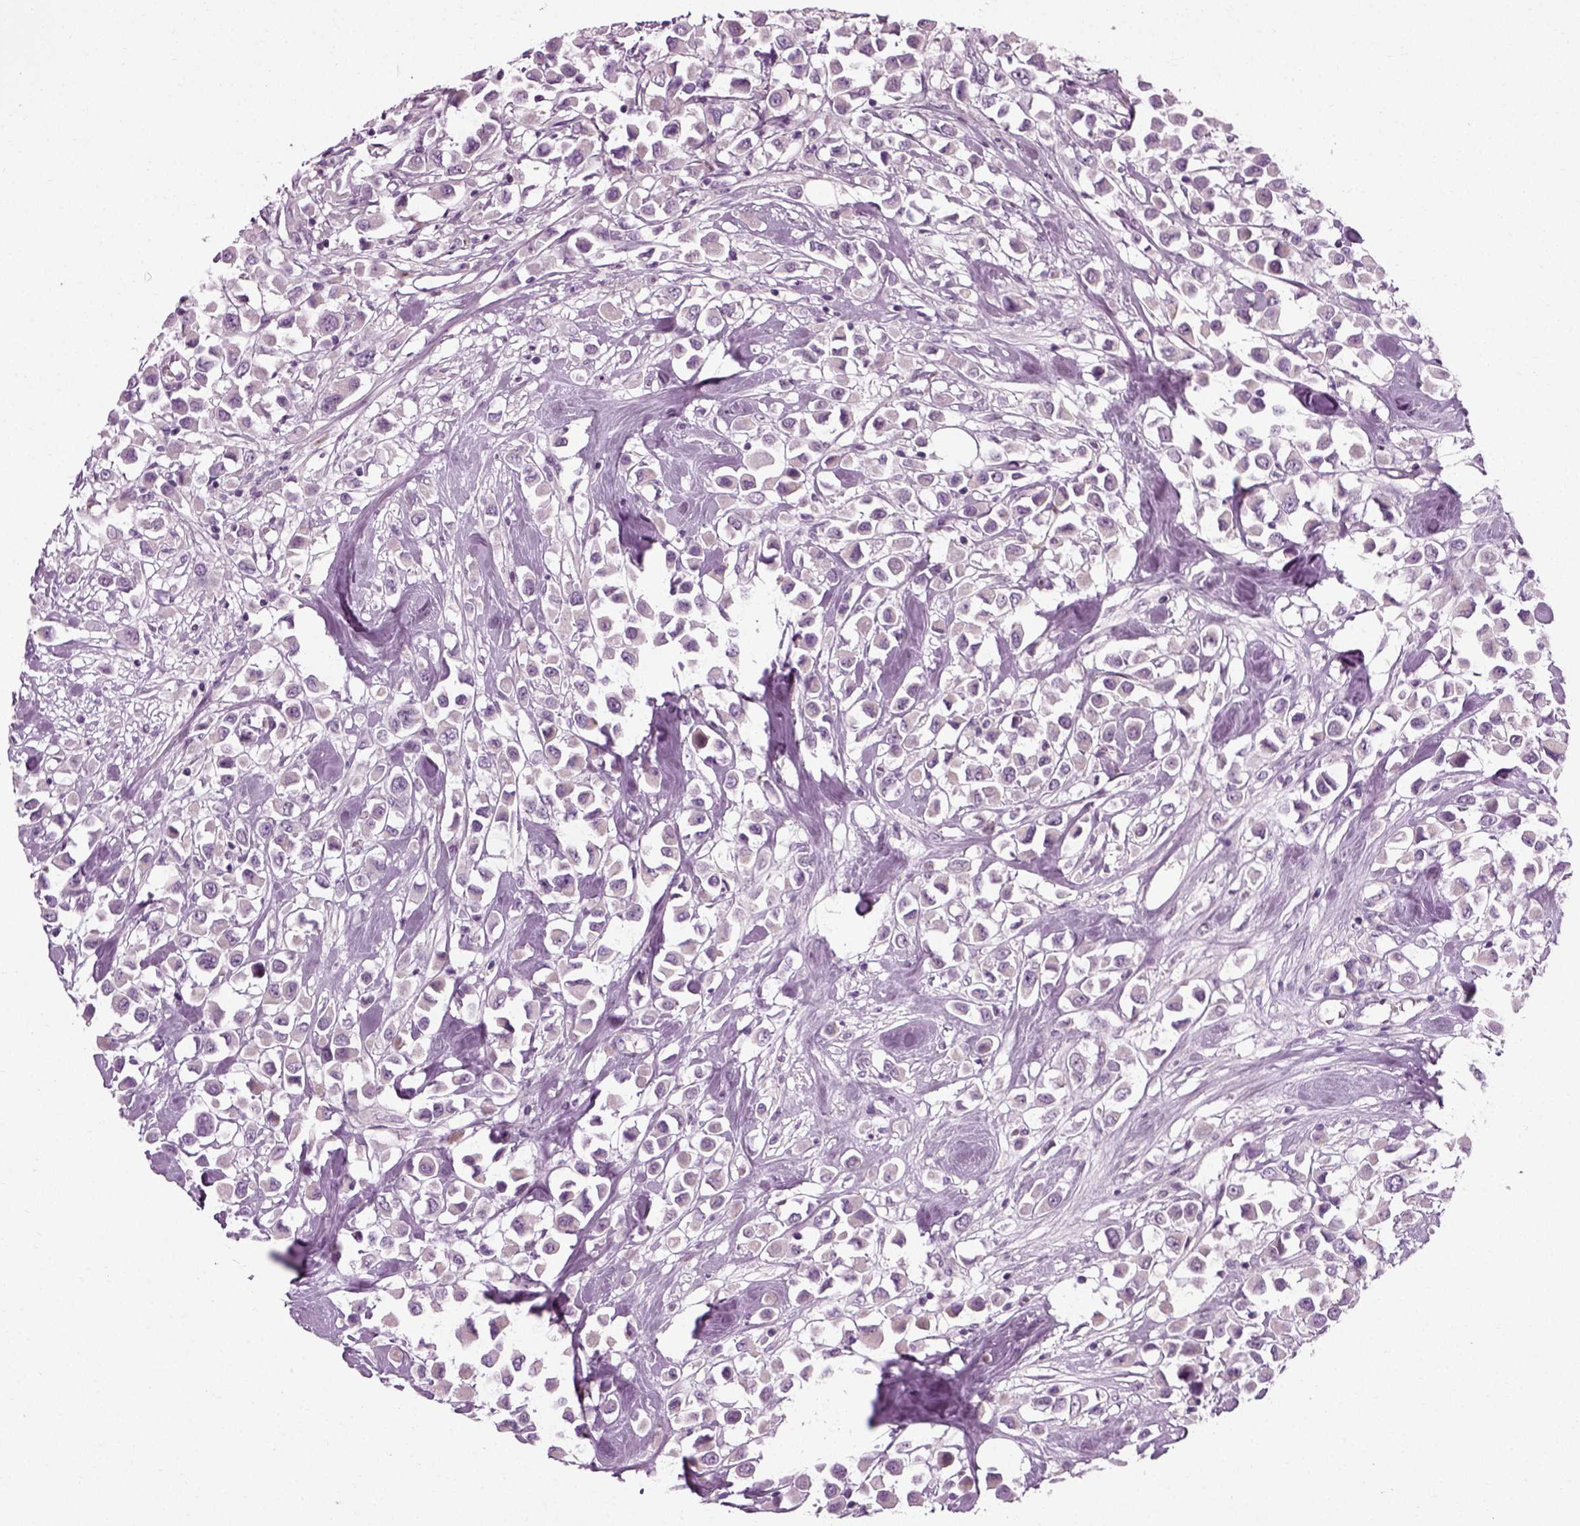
{"staining": {"intensity": "negative", "quantity": "none", "location": "none"}, "tissue": "breast cancer", "cell_type": "Tumor cells", "image_type": "cancer", "snomed": [{"axis": "morphology", "description": "Duct carcinoma"}, {"axis": "topography", "description": "Breast"}], "caption": "High power microscopy photomicrograph of an immunohistochemistry photomicrograph of invasive ductal carcinoma (breast), revealing no significant positivity in tumor cells. Nuclei are stained in blue.", "gene": "SCG5", "patient": {"sex": "female", "age": 61}}